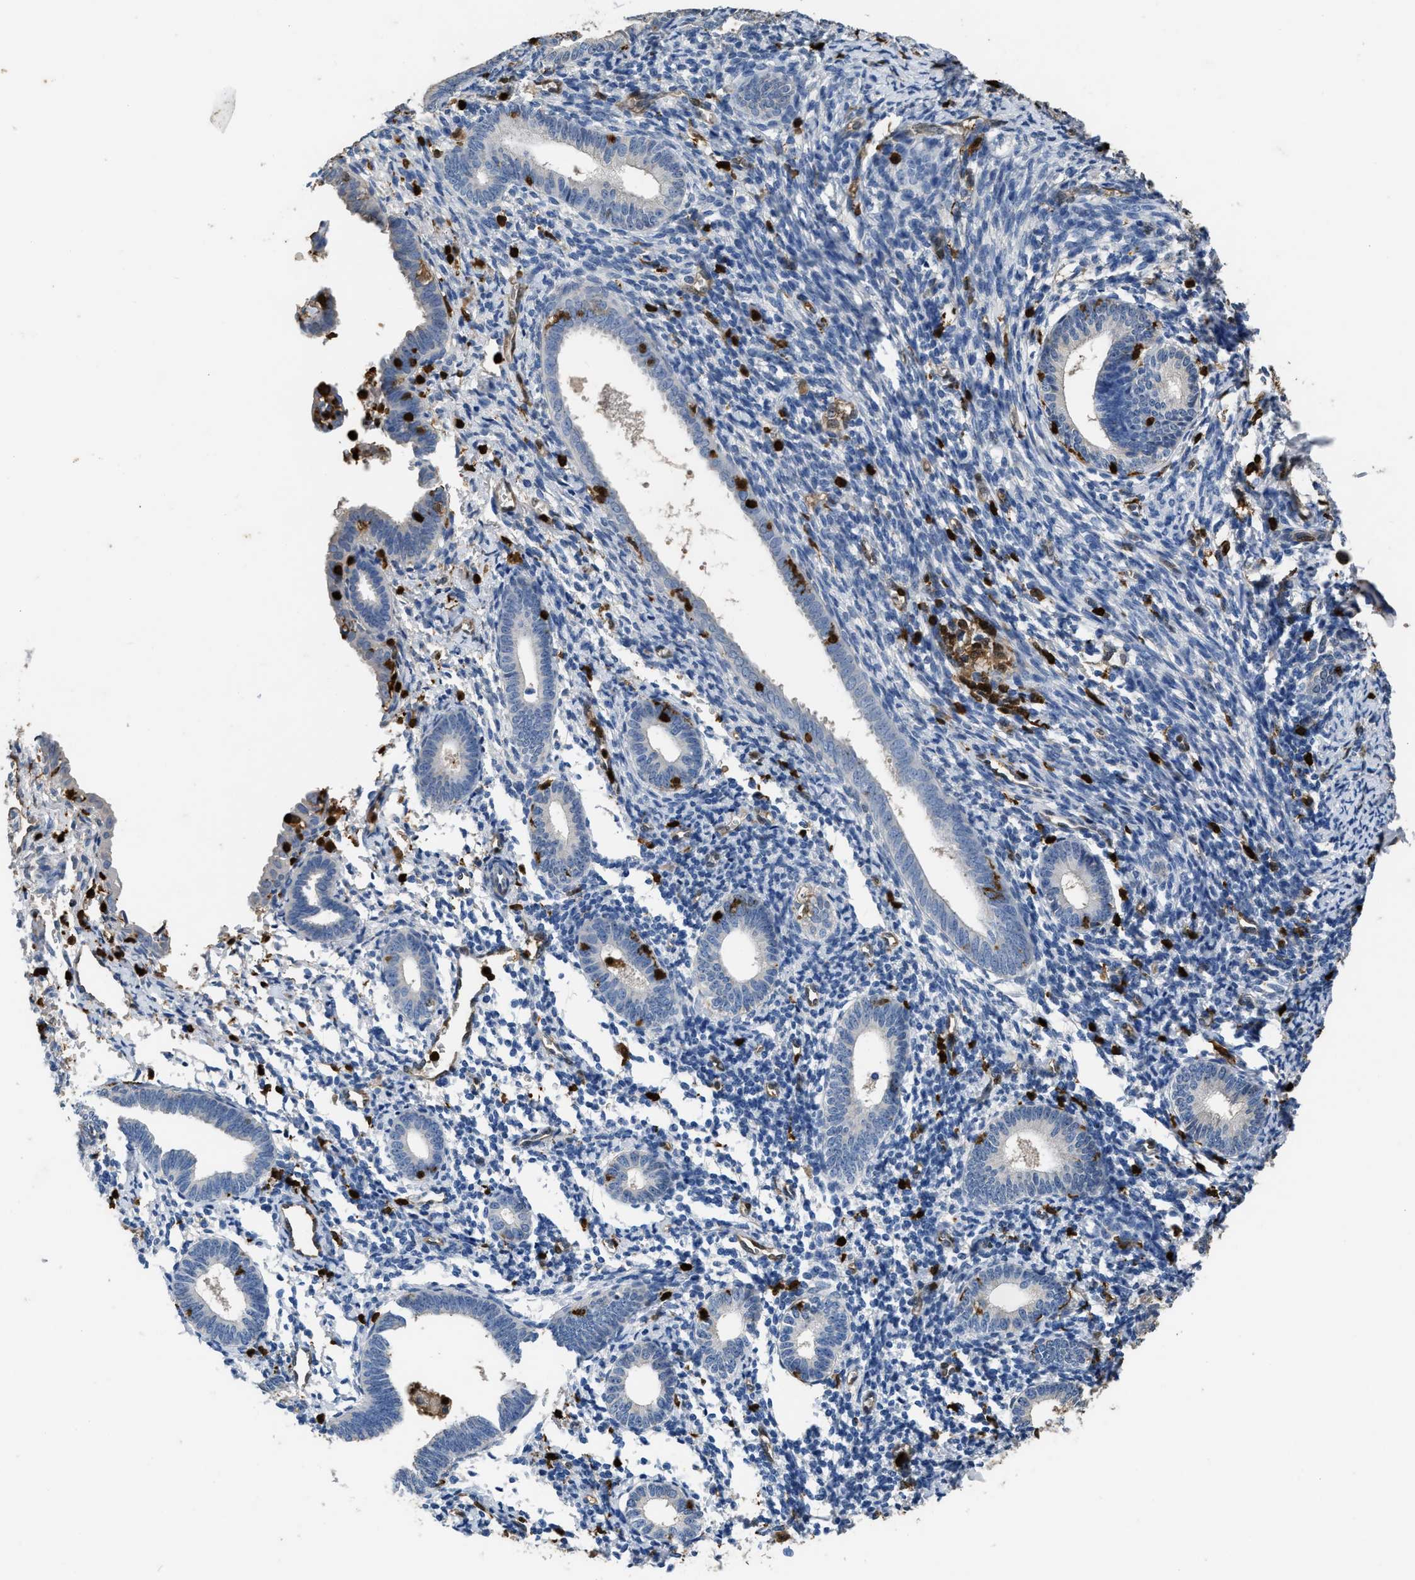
{"staining": {"intensity": "negative", "quantity": "none", "location": "none"}, "tissue": "endometrium", "cell_type": "Cells in endometrial stroma", "image_type": "normal", "snomed": [{"axis": "morphology", "description": "Normal tissue, NOS"}, {"axis": "morphology", "description": "Adenocarcinoma, NOS"}, {"axis": "topography", "description": "Endometrium"}], "caption": "This is an IHC image of benign endometrium. There is no staining in cells in endometrial stroma.", "gene": "ARHGDIB", "patient": {"sex": "female", "age": 57}}